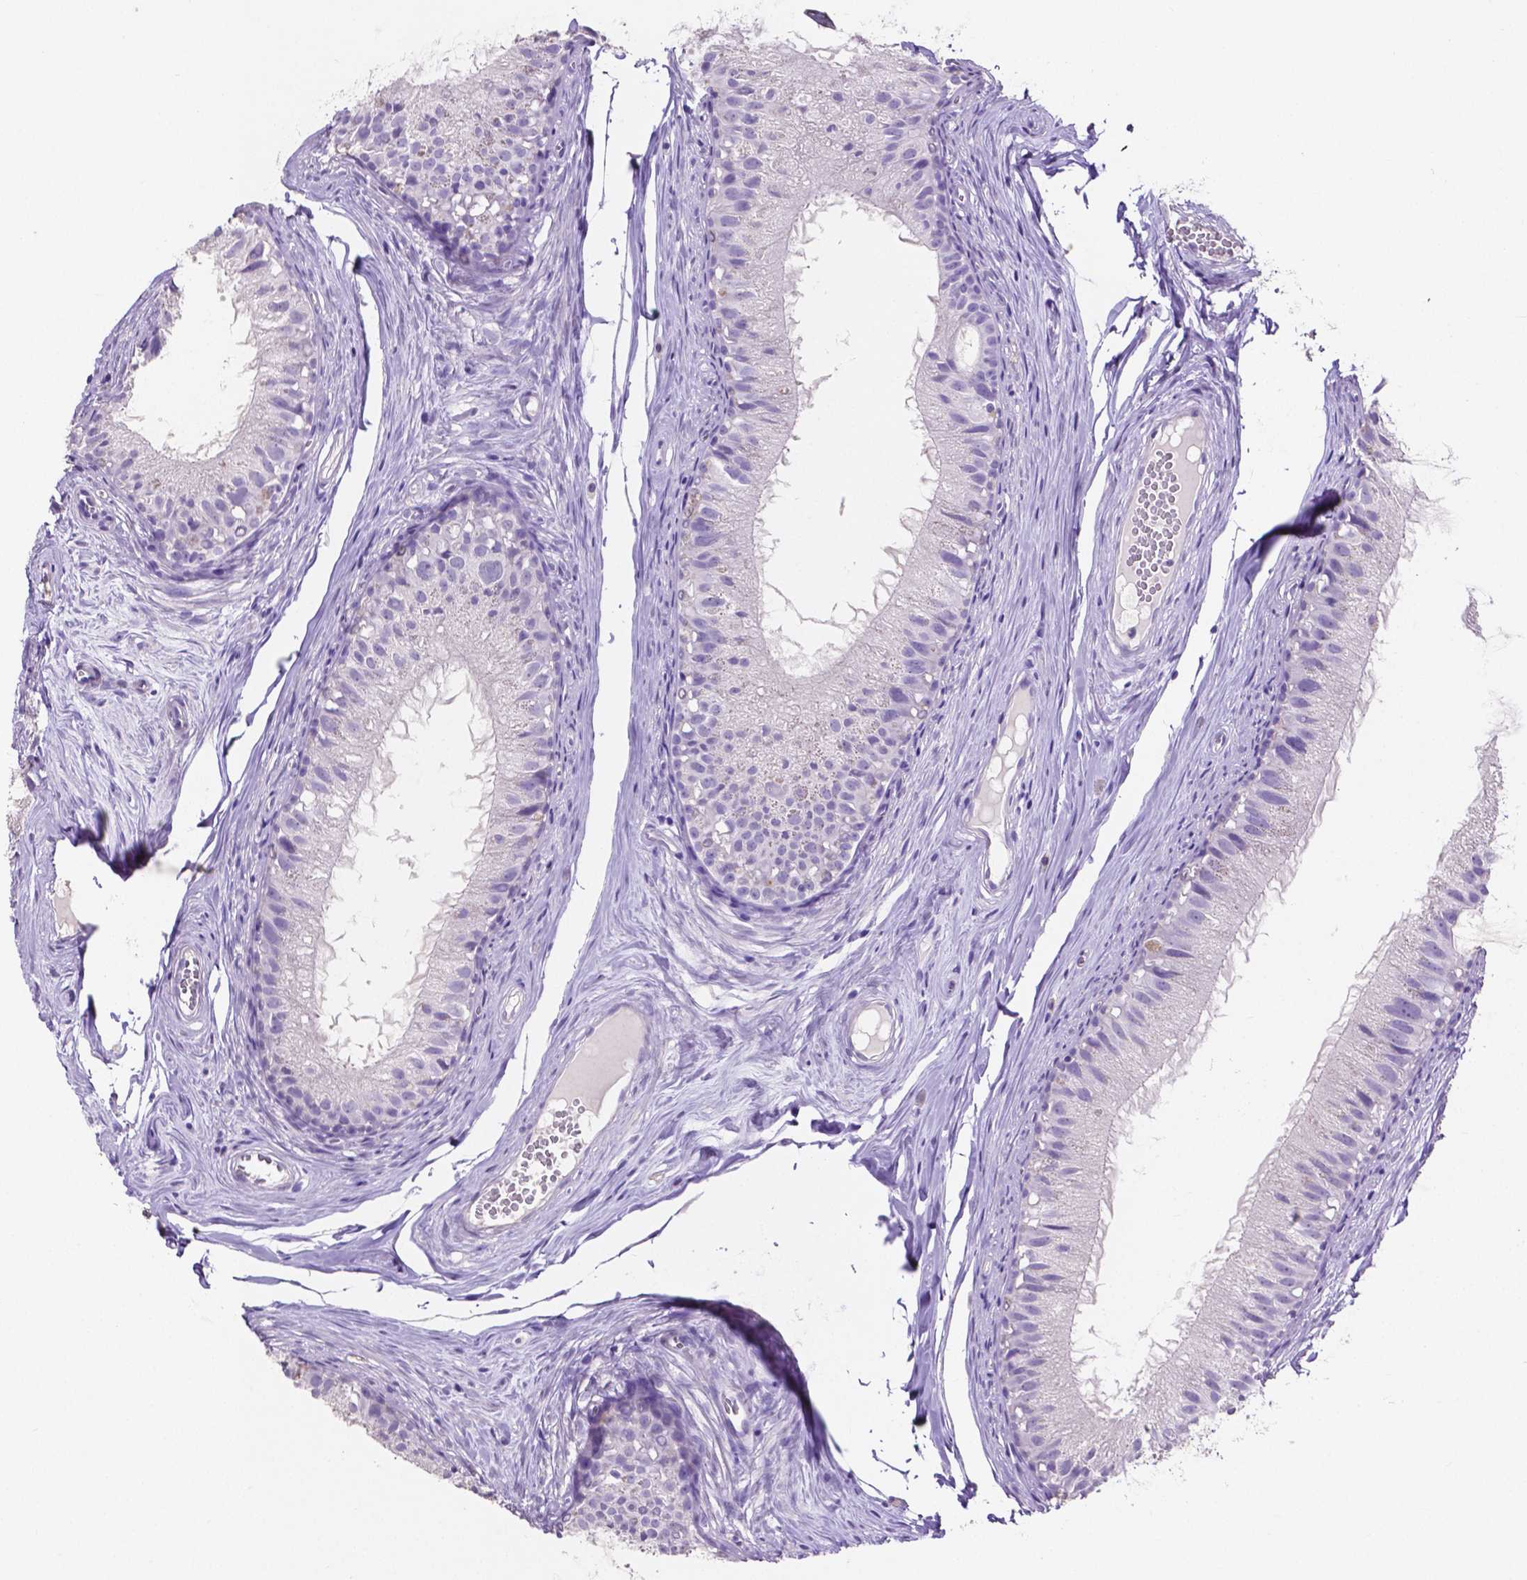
{"staining": {"intensity": "negative", "quantity": "none", "location": "none"}, "tissue": "epididymis", "cell_type": "Glandular cells", "image_type": "normal", "snomed": [{"axis": "morphology", "description": "Normal tissue, NOS"}, {"axis": "topography", "description": "Epididymis"}], "caption": "The histopathology image demonstrates no staining of glandular cells in benign epididymis. (DAB (3,3'-diaminobenzidine) immunohistochemistry, high magnification).", "gene": "MMP9", "patient": {"sex": "male", "age": 45}}